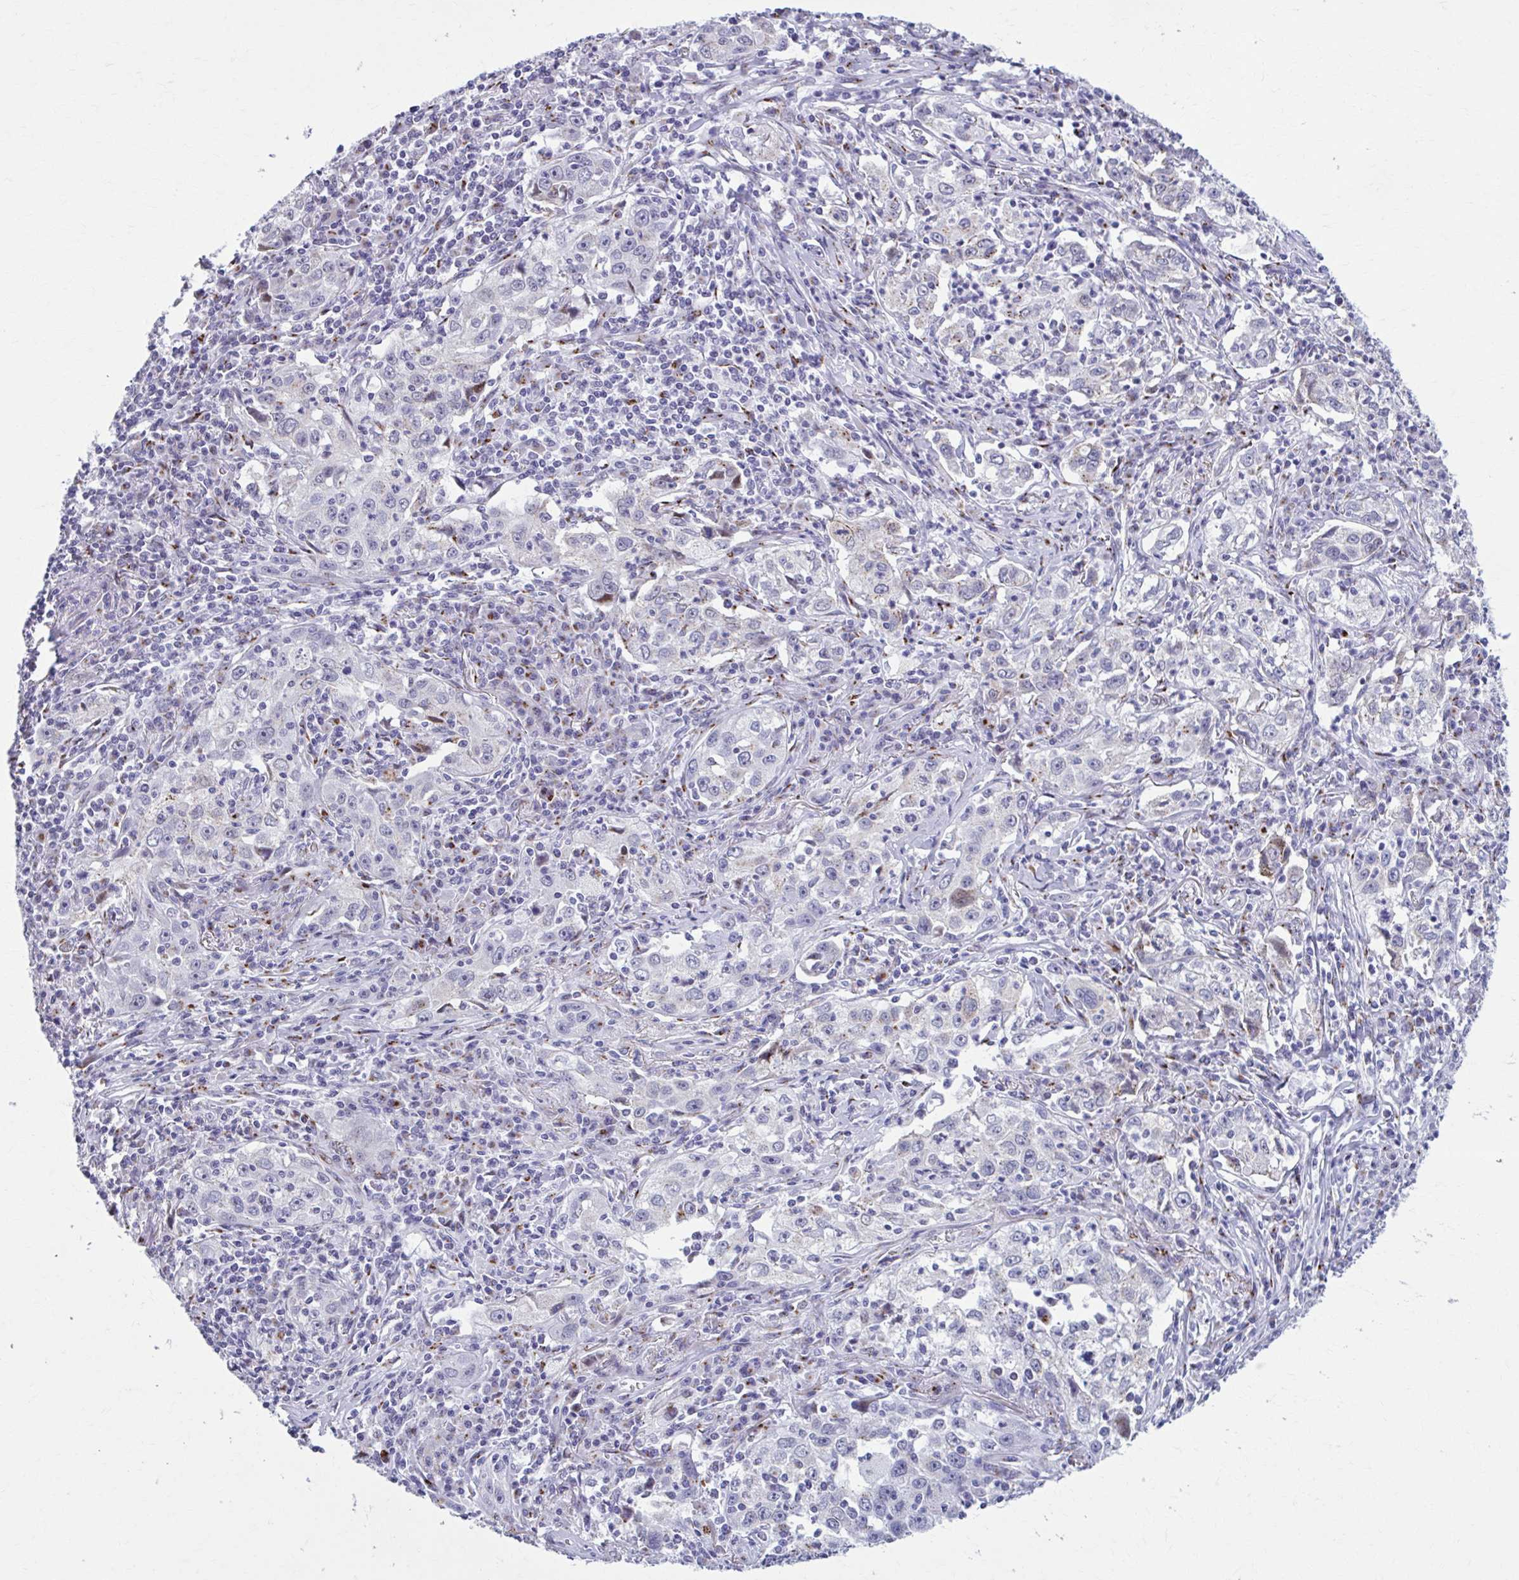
{"staining": {"intensity": "negative", "quantity": "none", "location": "none"}, "tissue": "lung cancer", "cell_type": "Tumor cells", "image_type": "cancer", "snomed": [{"axis": "morphology", "description": "Squamous cell carcinoma, NOS"}, {"axis": "topography", "description": "Lung"}], "caption": "Lung cancer was stained to show a protein in brown. There is no significant staining in tumor cells. (Stains: DAB (3,3'-diaminobenzidine) immunohistochemistry with hematoxylin counter stain, Microscopy: brightfield microscopy at high magnification).", "gene": "ZNF682", "patient": {"sex": "male", "age": 71}}